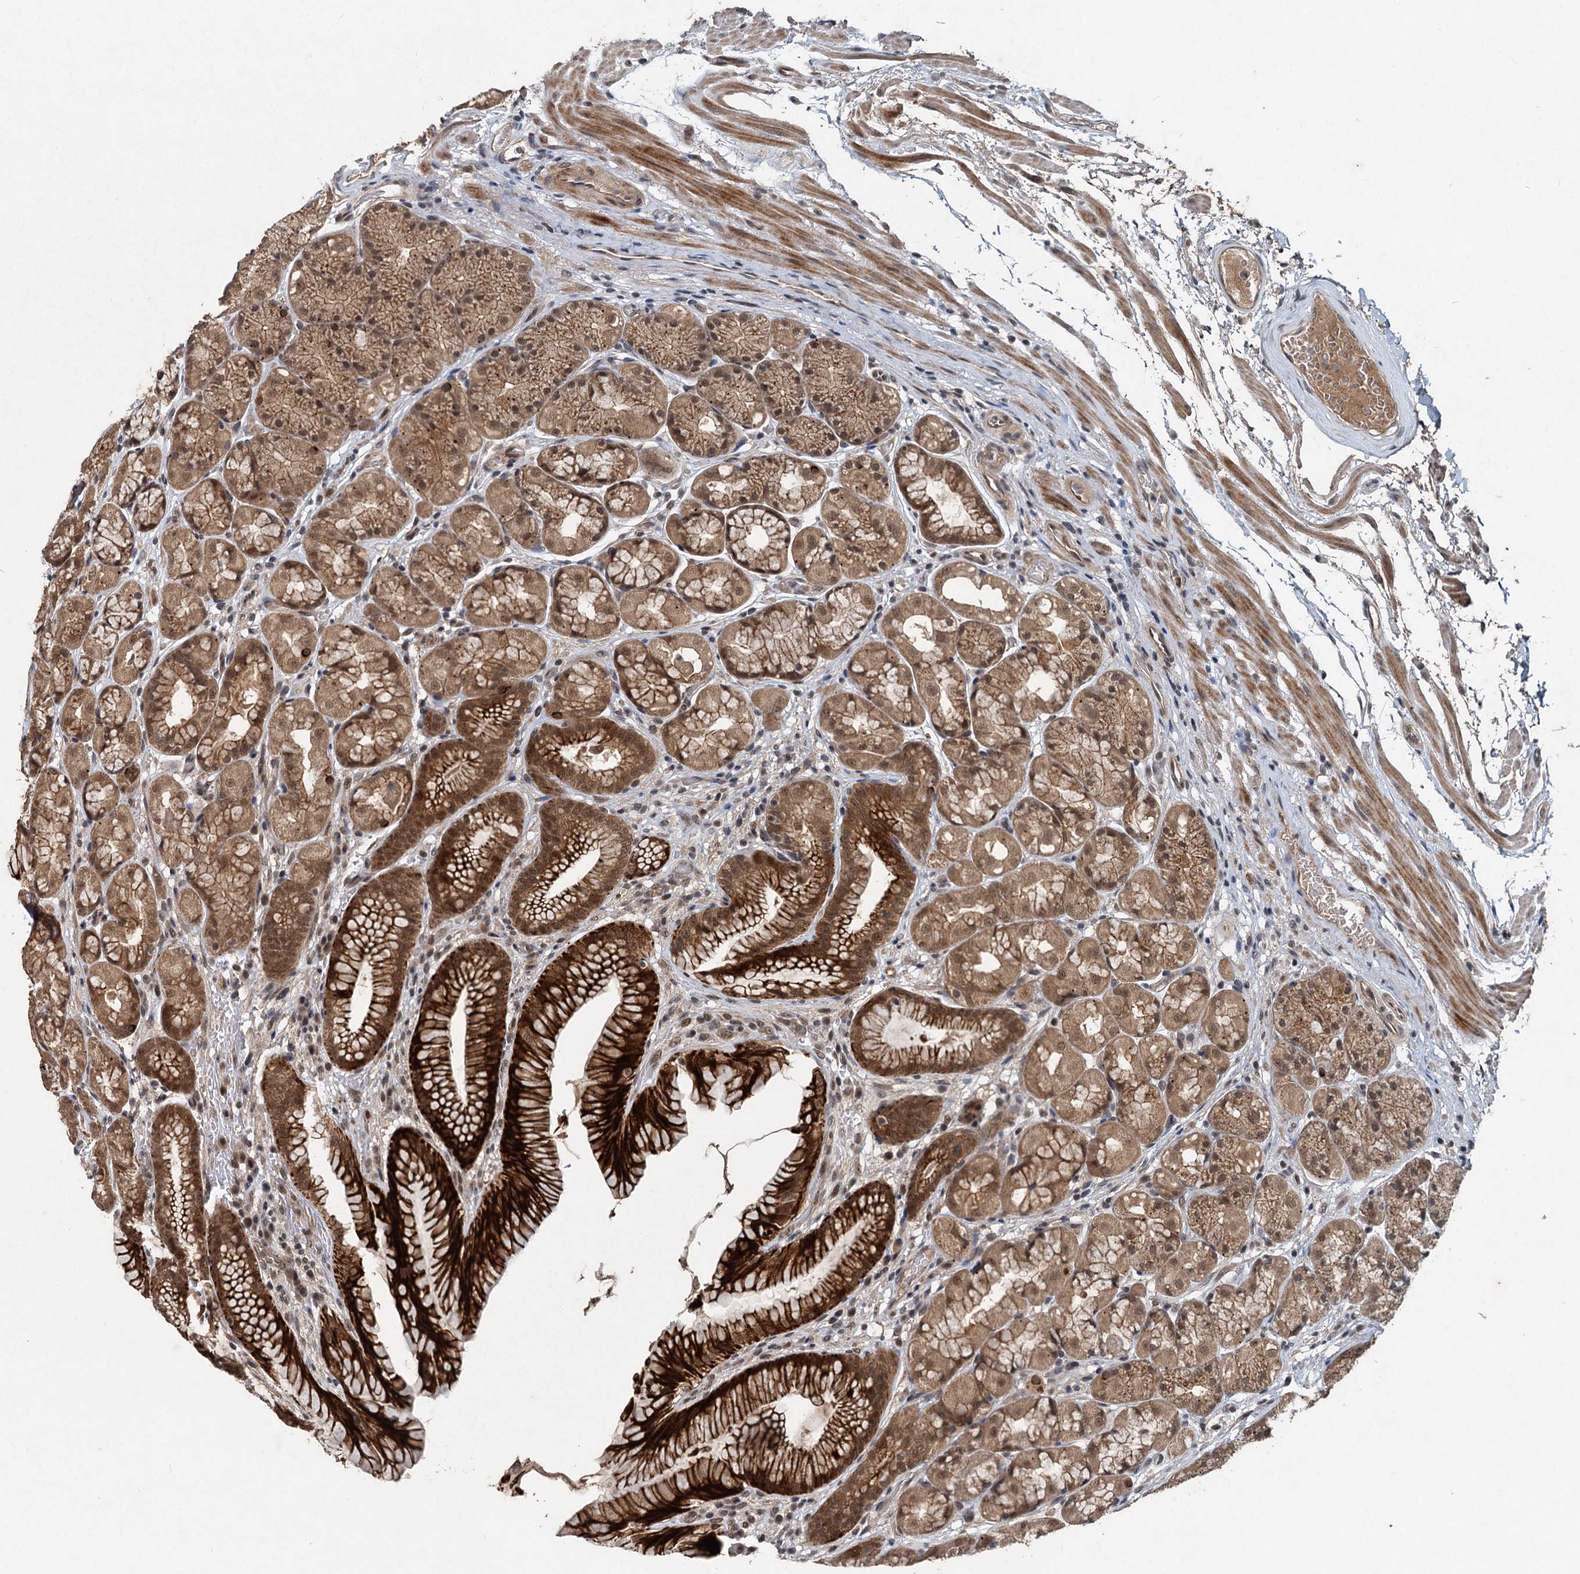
{"staining": {"intensity": "strong", "quantity": ">75%", "location": "cytoplasmic/membranous,nuclear"}, "tissue": "stomach", "cell_type": "Glandular cells", "image_type": "normal", "snomed": [{"axis": "morphology", "description": "Normal tissue, NOS"}, {"axis": "topography", "description": "Stomach"}], "caption": "Strong cytoplasmic/membranous,nuclear protein expression is appreciated in about >75% of glandular cells in stomach. Using DAB (3,3'-diaminobenzidine) (brown) and hematoxylin (blue) stains, captured at high magnification using brightfield microscopy.", "gene": "RITA1", "patient": {"sex": "male", "age": 63}}